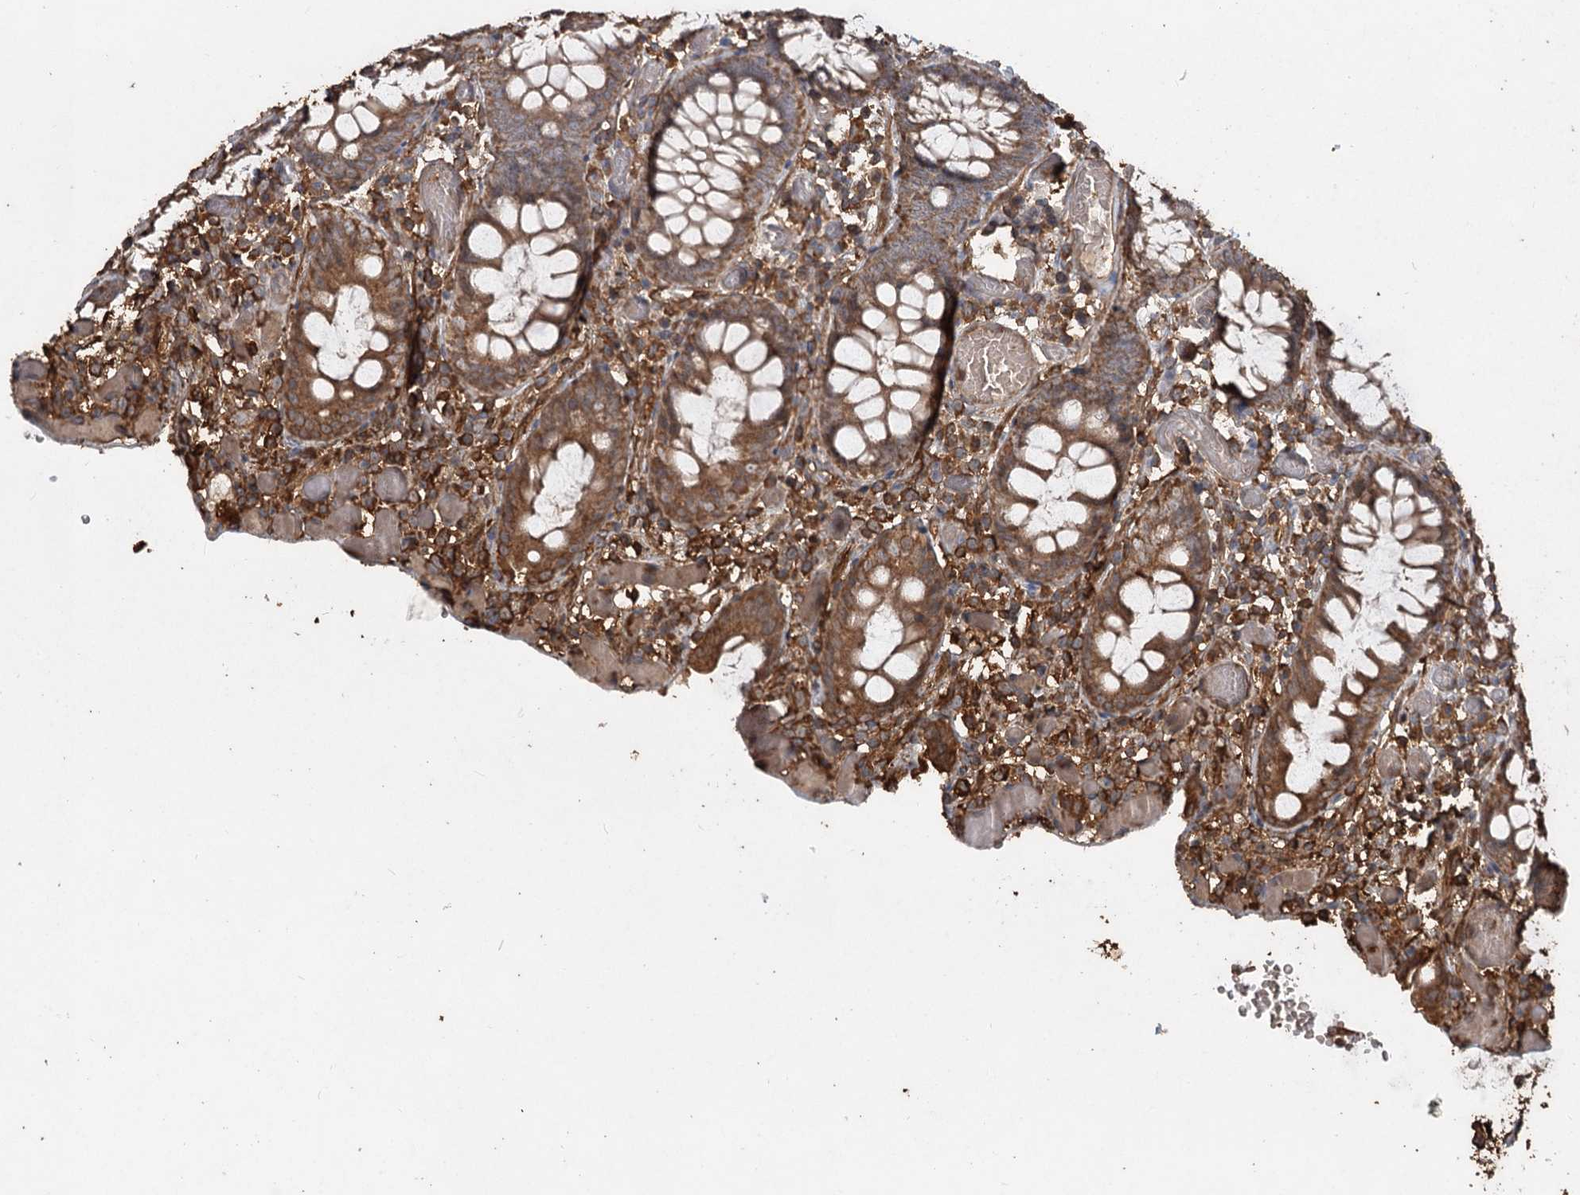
{"staining": {"intensity": "strong", "quantity": ">75%", "location": "cytoplasmic/membranous"}, "tissue": "colon", "cell_type": "Endothelial cells", "image_type": "normal", "snomed": [{"axis": "morphology", "description": "Normal tissue, NOS"}, {"axis": "topography", "description": "Colon"}], "caption": "Immunohistochemical staining of normal colon exhibits >75% levels of strong cytoplasmic/membranous protein positivity in about >75% of endothelial cells.", "gene": "PIK3C2A", "patient": {"sex": "male", "age": 14}}